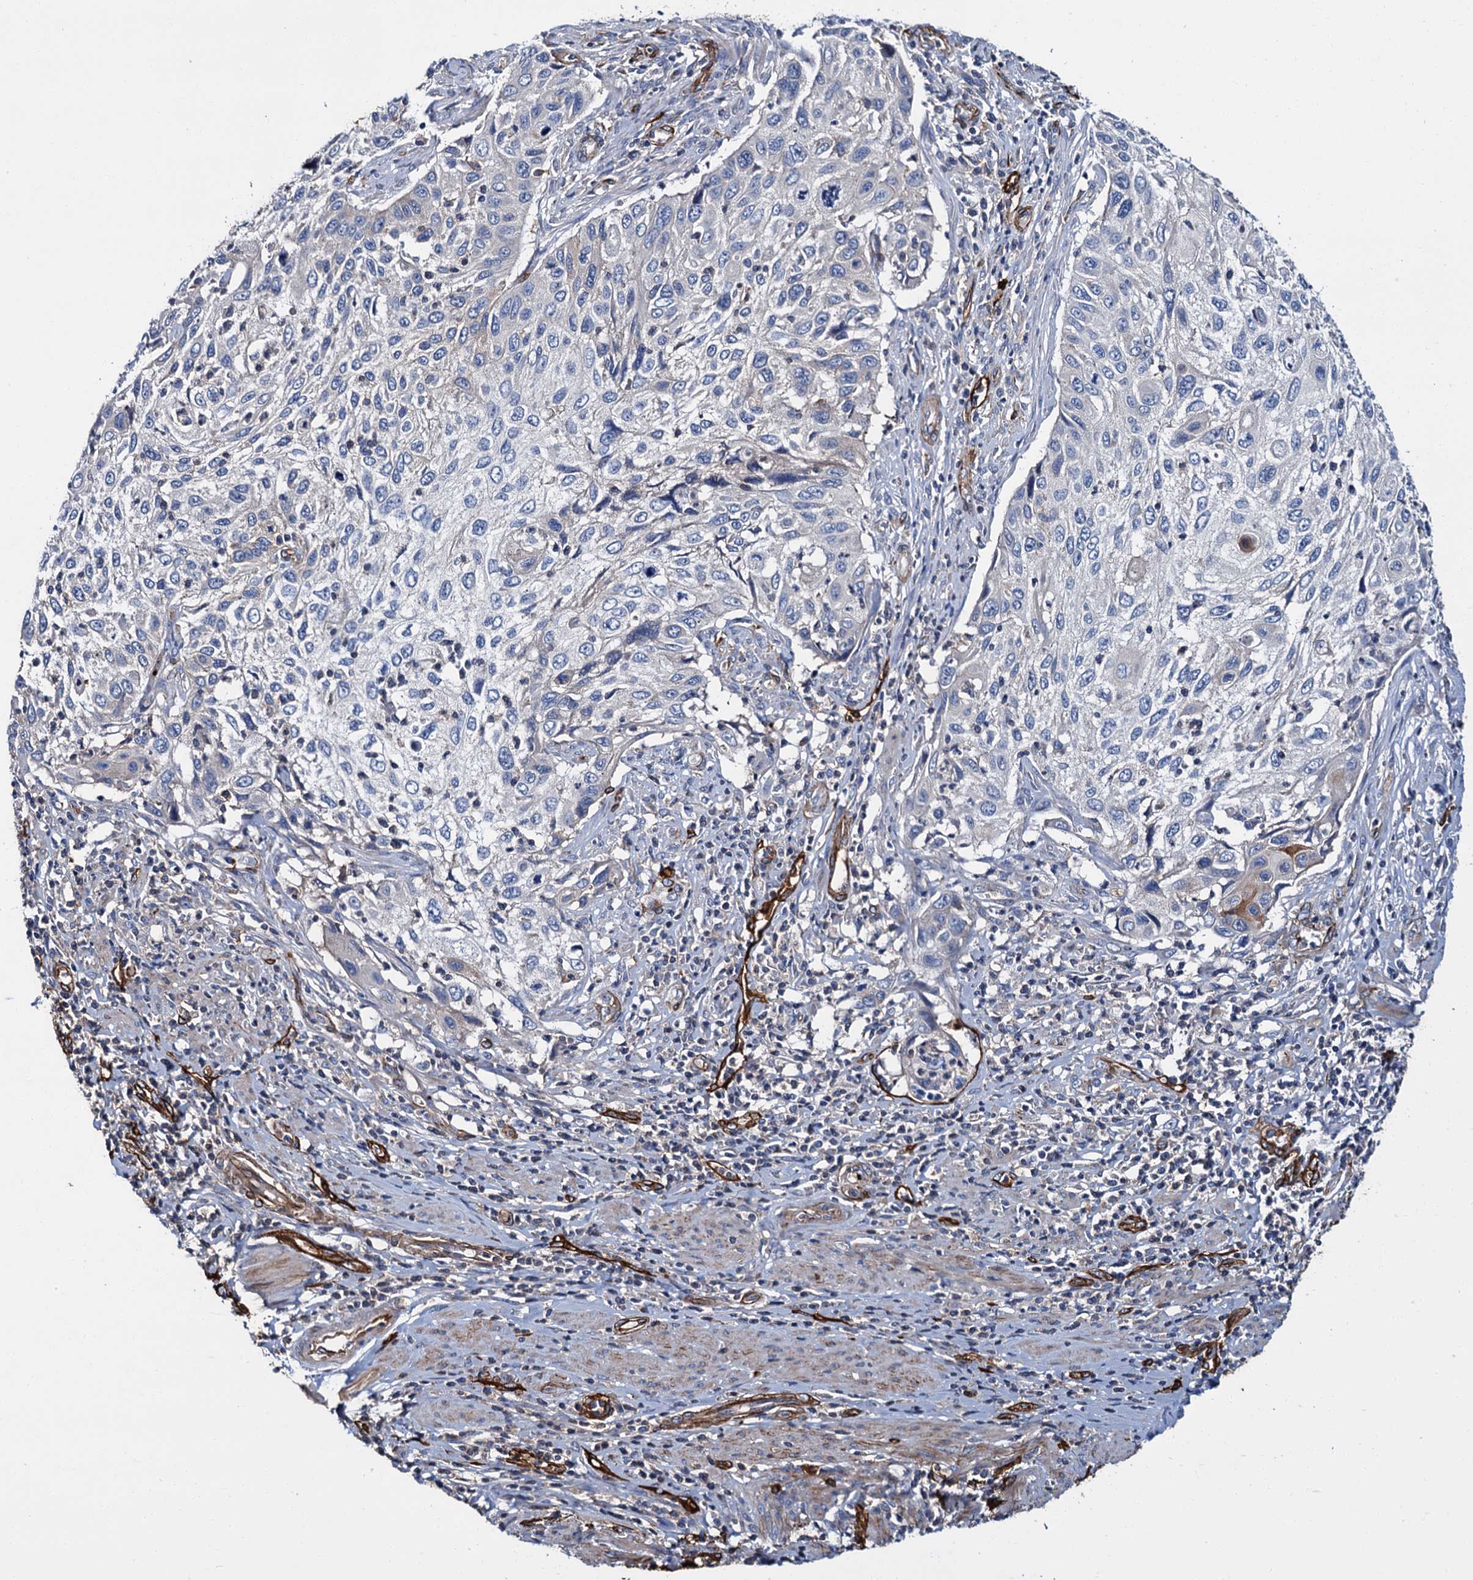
{"staining": {"intensity": "negative", "quantity": "none", "location": "none"}, "tissue": "cervical cancer", "cell_type": "Tumor cells", "image_type": "cancer", "snomed": [{"axis": "morphology", "description": "Squamous cell carcinoma, NOS"}, {"axis": "topography", "description": "Cervix"}], "caption": "A histopathology image of human cervical squamous cell carcinoma is negative for staining in tumor cells.", "gene": "CACNA1C", "patient": {"sex": "female", "age": 70}}